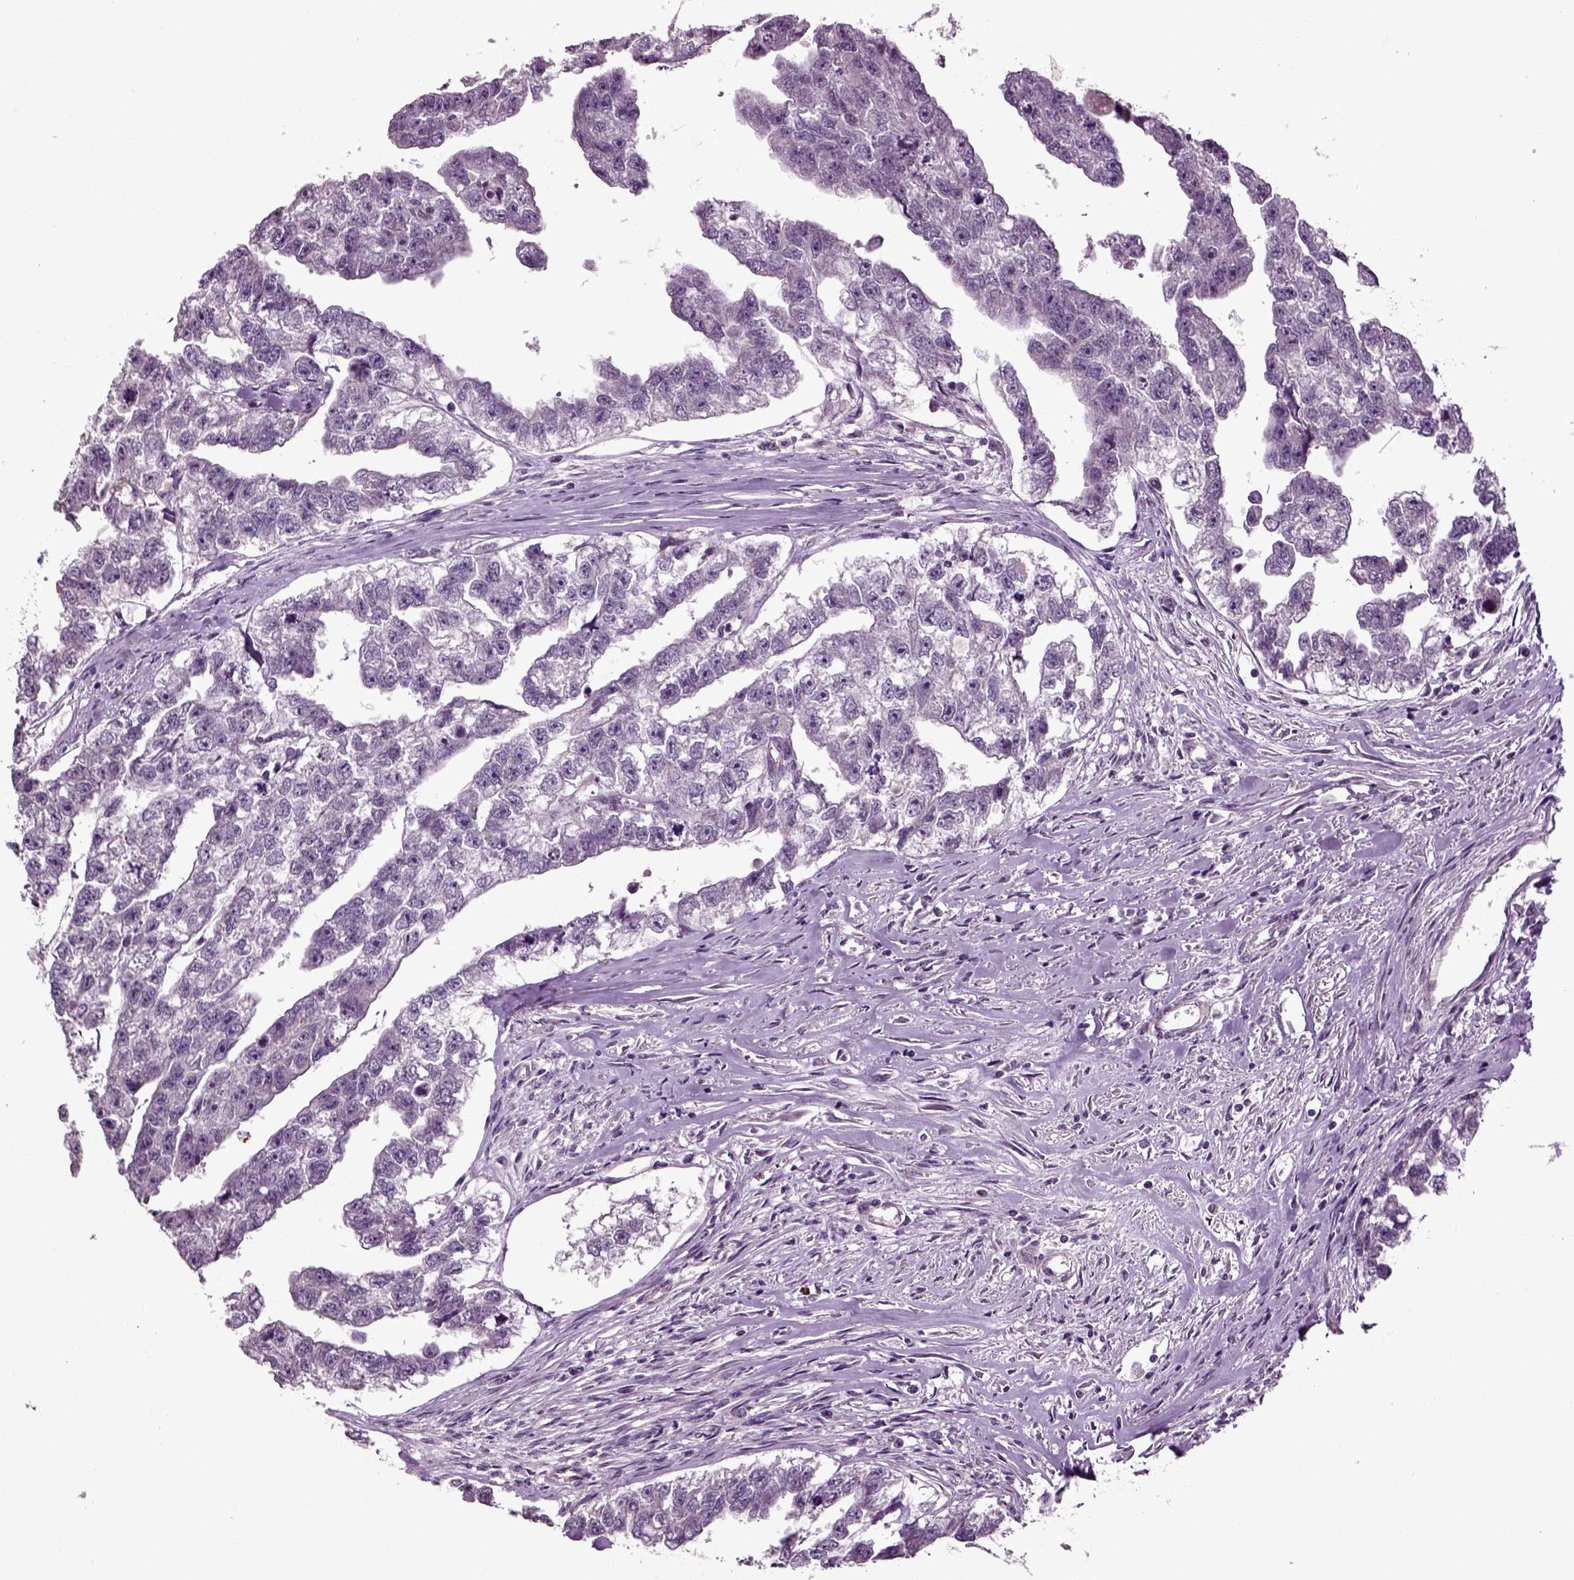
{"staining": {"intensity": "negative", "quantity": "none", "location": "none"}, "tissue": "testis cancer", "cell_type": "Tumor cells", "image_type": "cancer", "snomed": [{"axis": "morphology", "description": "Carcinoma, Embryonal, NOS"}, {"axis": "morphology", "description": "Teratoma, malignant, NOS"}, {"axis": "topography", "description": "Testis"}], "caption": "There is no significant expression in tumor cells of testis cancer.", "gene": "SLC17A6", "patient": {"sex": "male", "age": 44}}